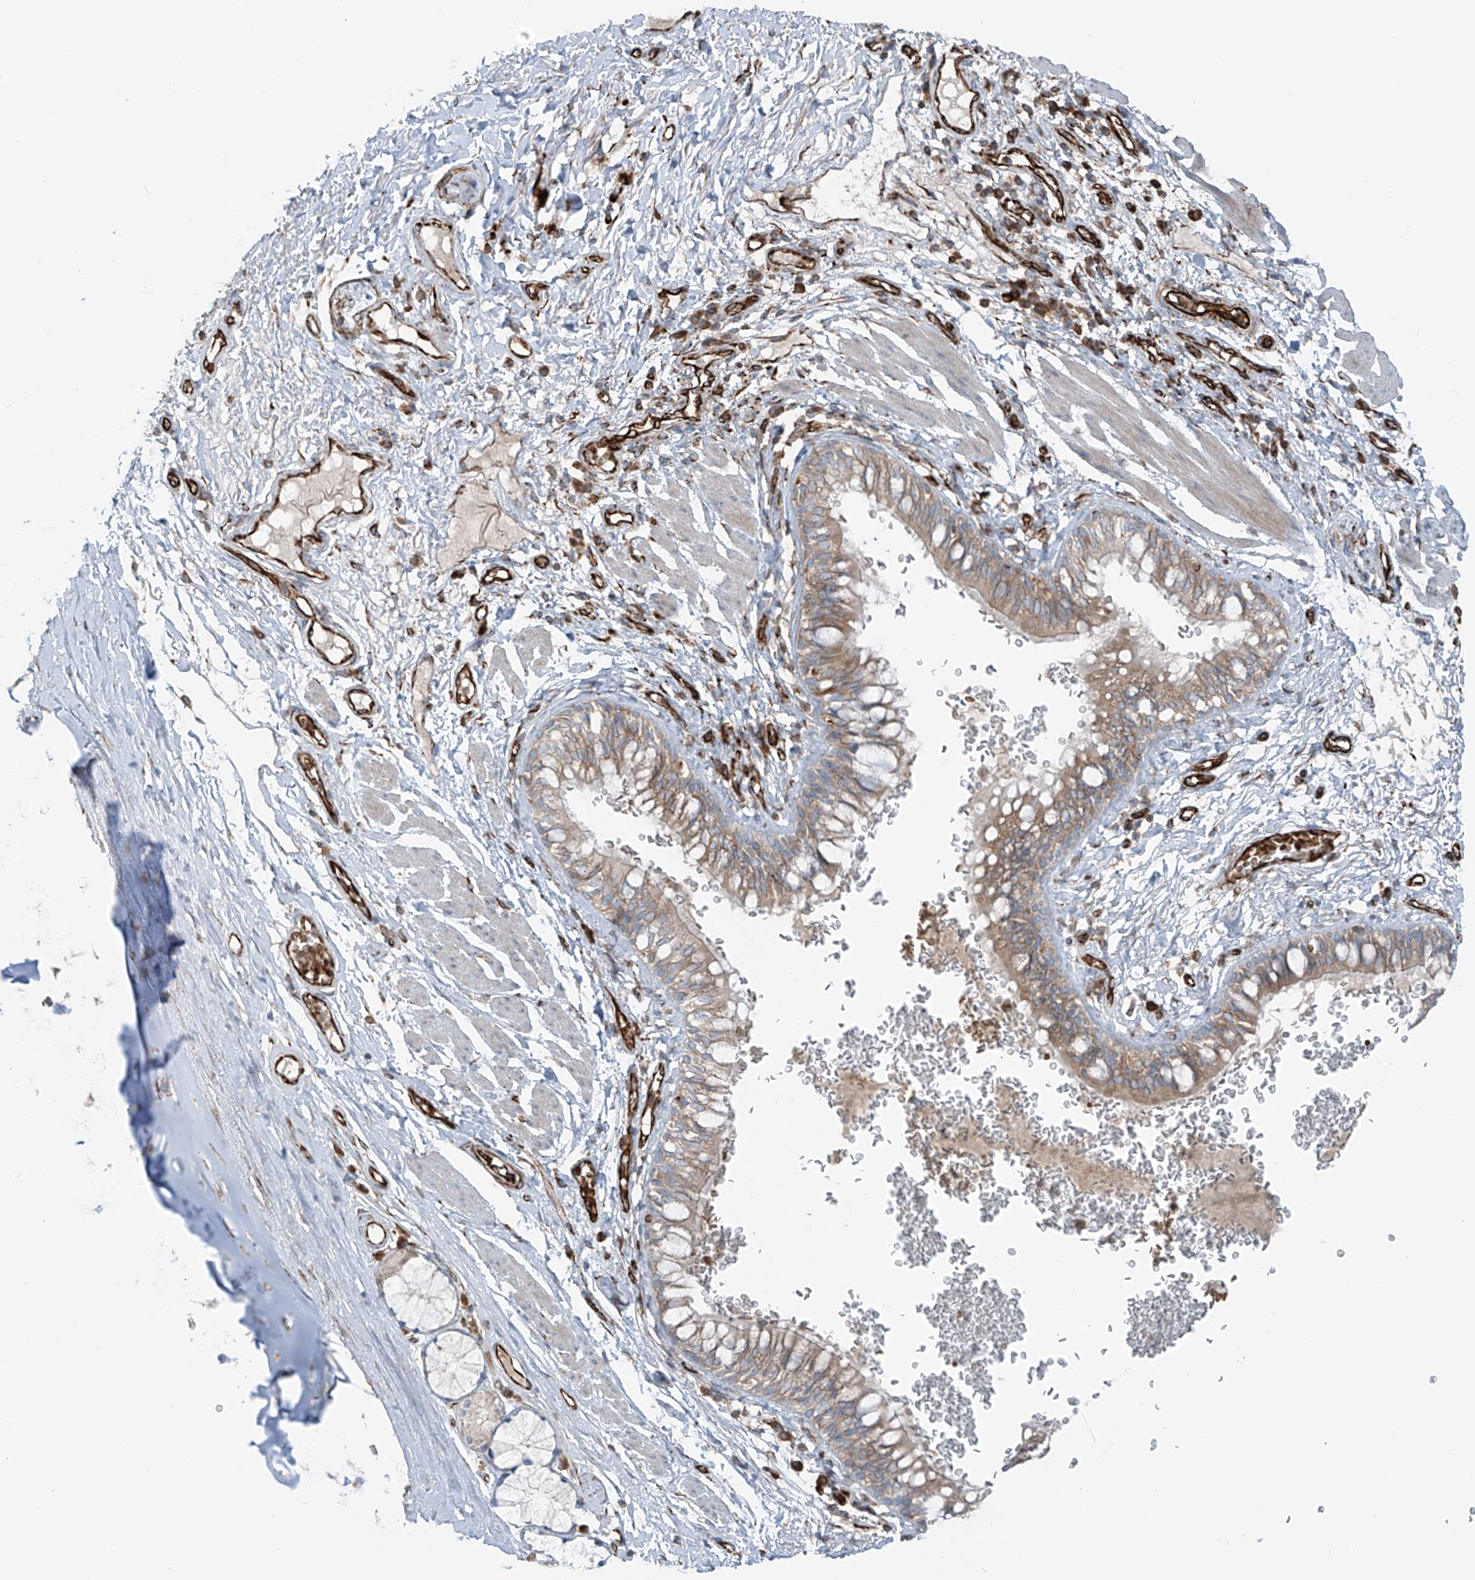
{"staining": {"intensity": "moderate", "quantity": ">75%", "location": "cytoplasmic/membranous"}, "tissue": "bronchus", "cell_type": "Respiratory epithelial cells", "image_type": "normal", "snomed": [{"axis": "morphology", "description": "Normal tissue, NOS"}, {"axis": "topography", "description": "Cartilage tissue"}, {"axis": "topography", "description": "Bronchus"}], "caption": "Immunohistochemical staining of normal bronchus exhibits >75% levels of moderate cytoplasmic/membranous protein positivity in about >75% of respiratory epithelial cells.", "gene": "ERLEC1", "patient": {"sex": "female", "age": 36}}